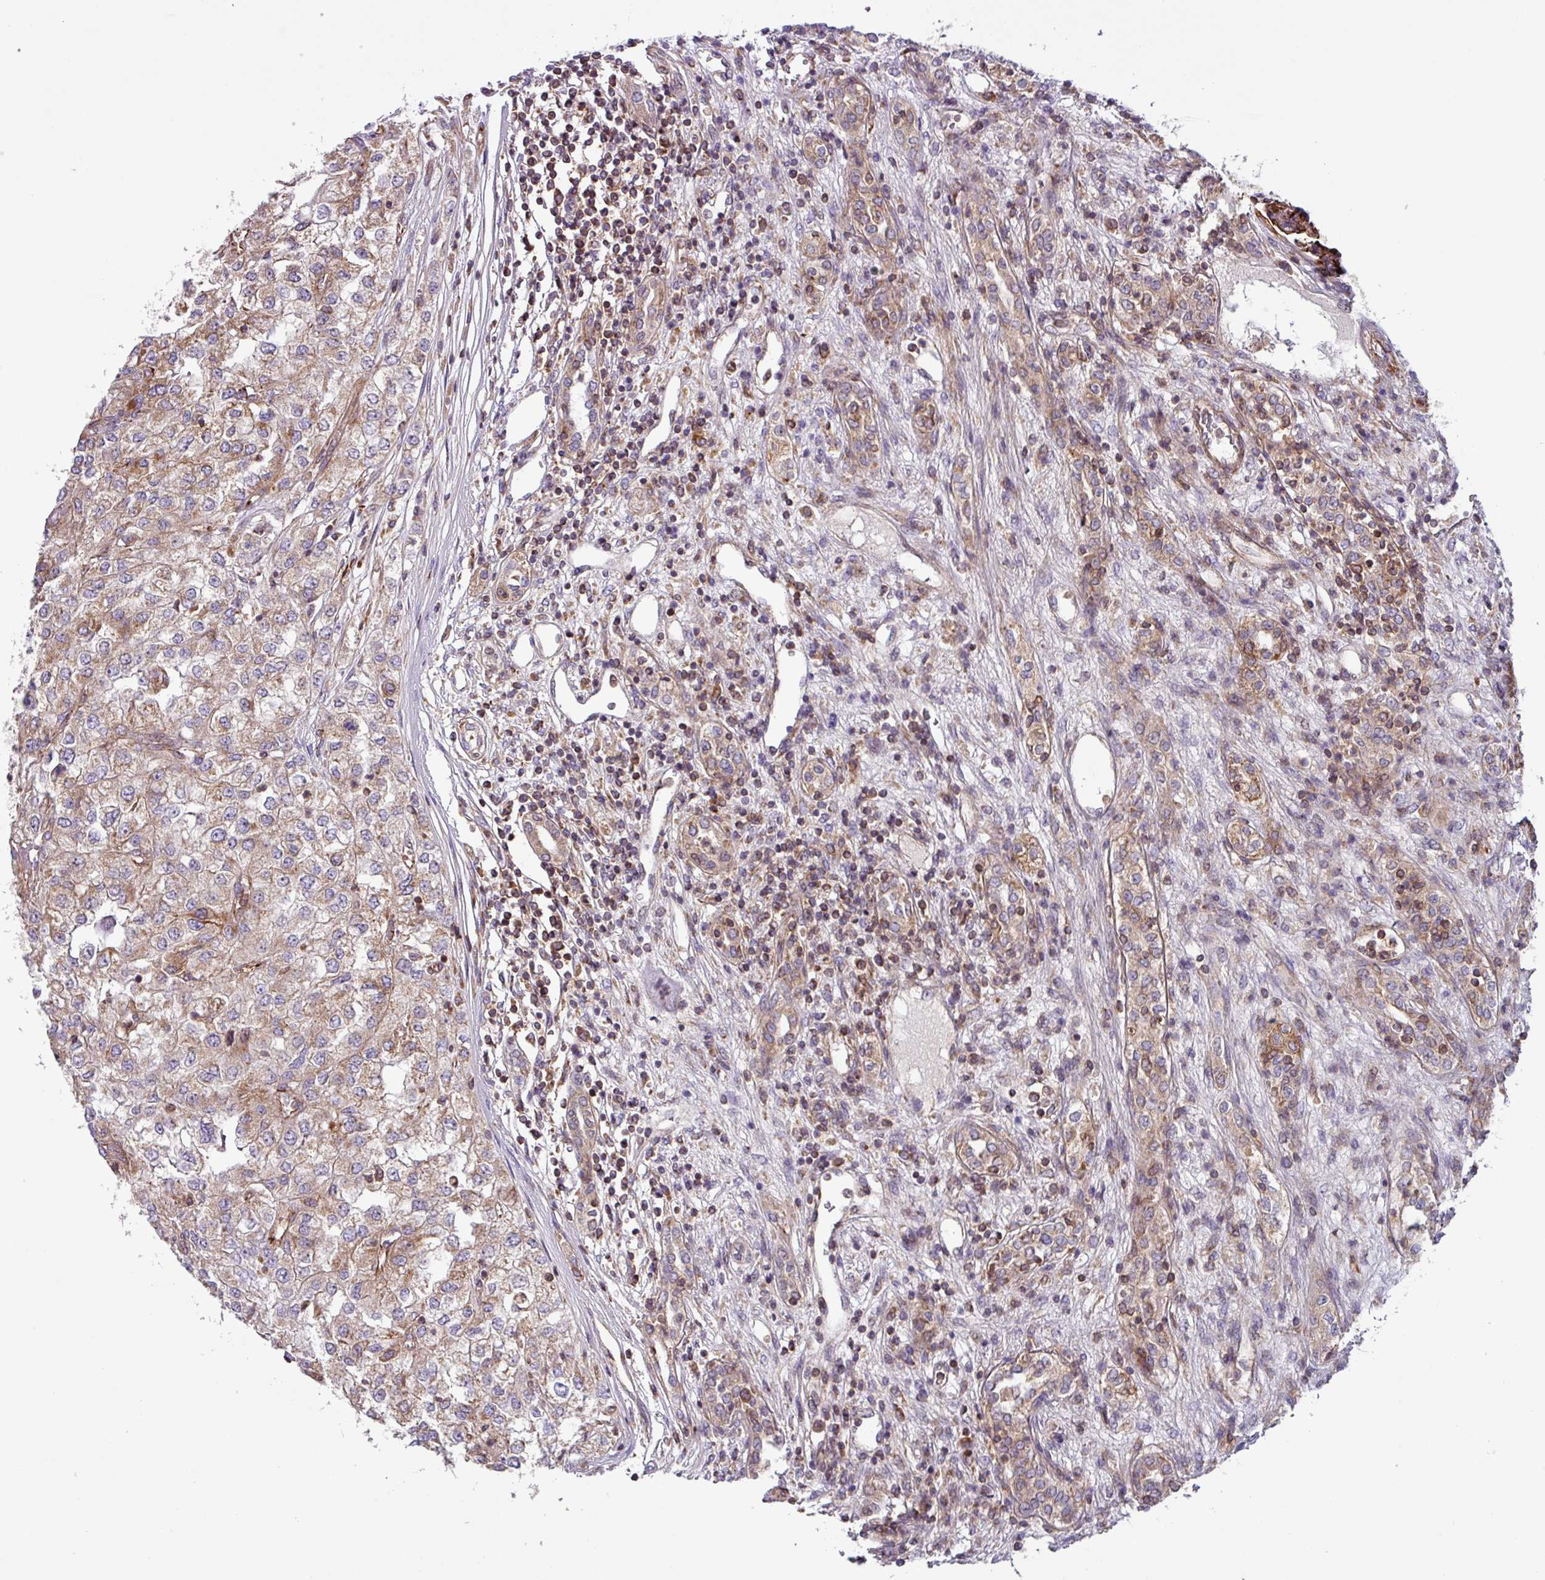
{"staining": {"intensity": "moderate", "quantity": "25%-75%", "location": "cytoplasmic/membranous"}, "tissue": "renal cancer", "cell_type": "Tumor cells", "image_type": "cancer", "snomed": [{"axis": "morphology", "description": "Adenocarcinoma, NOS"}, {"axis": "topography", "description": "Kidney"}], "caption": "Renal adenocarcinoma was stained to show a protein in brown. There is medium levels of moderate cytoplasmic/membranous expression in approximately 25%-75% of tumor cells. Using DAB (3,3'-diaminobenzidine) (brown) and hematoxylin (blue) stains, captured at high magnification using brightfield microscopy.", "gene": "PLEKHD1", "patient": {"sex": "female", "age": 54}}